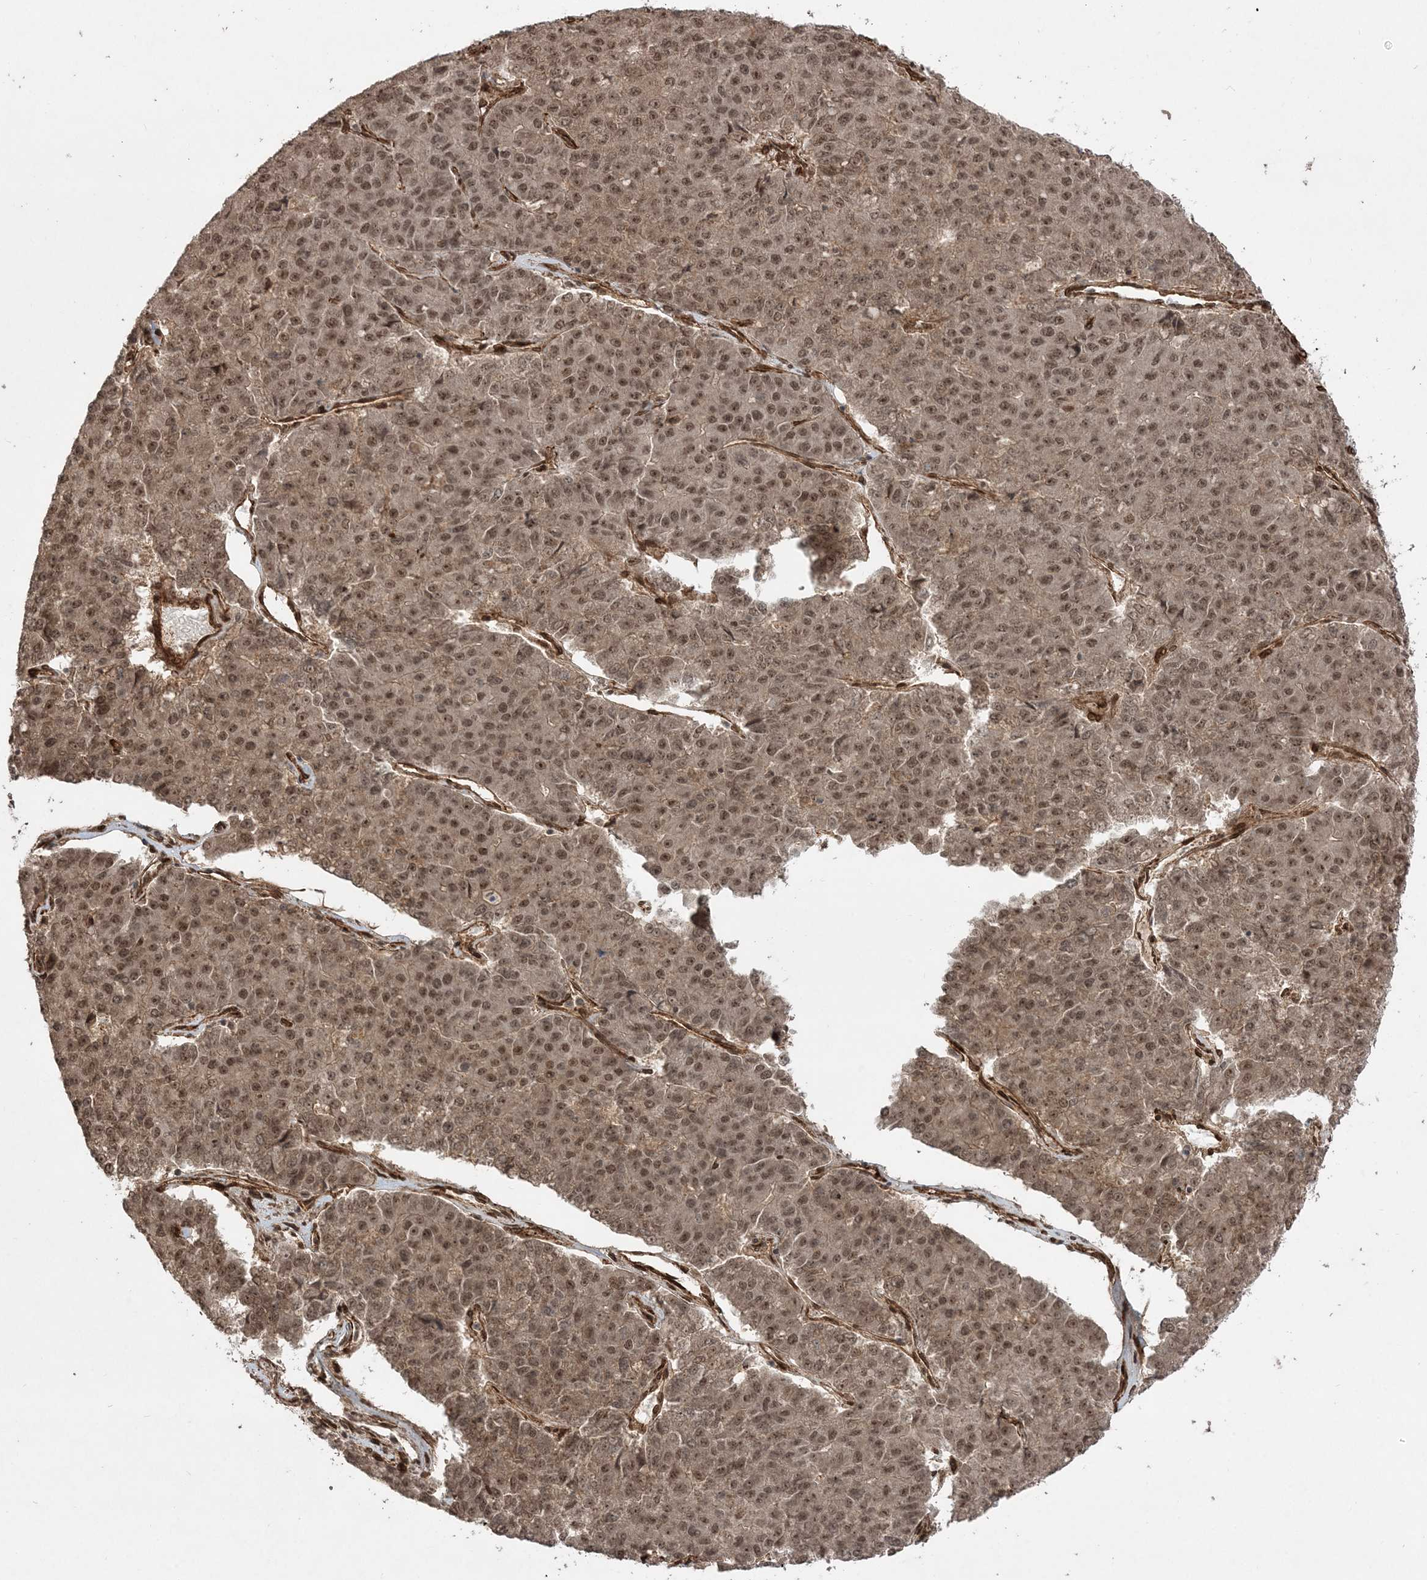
{"staining": {"intensity": "moderate", "quantity": ">75%", "location": "nuclear"}, "tissue": "pancreatic cancer", "cell_type": "Tumor cells", "image_type": "cancer", "snomed": [{"axis": "morphology", "description": "Adenocarcinoma, NOS"}, {"axis": "topography", "description": "Pancreas"}], "caption": "A micrograph of human pancreatic adenocarcinoma stained for a protein shows moderate nuclear brown staining in tumor cells. (brown staining indicates protein expression, while blue staining denotes nuclei).", "gene": "ETAA1", "patient": {"sex": "male", "age": 50}}